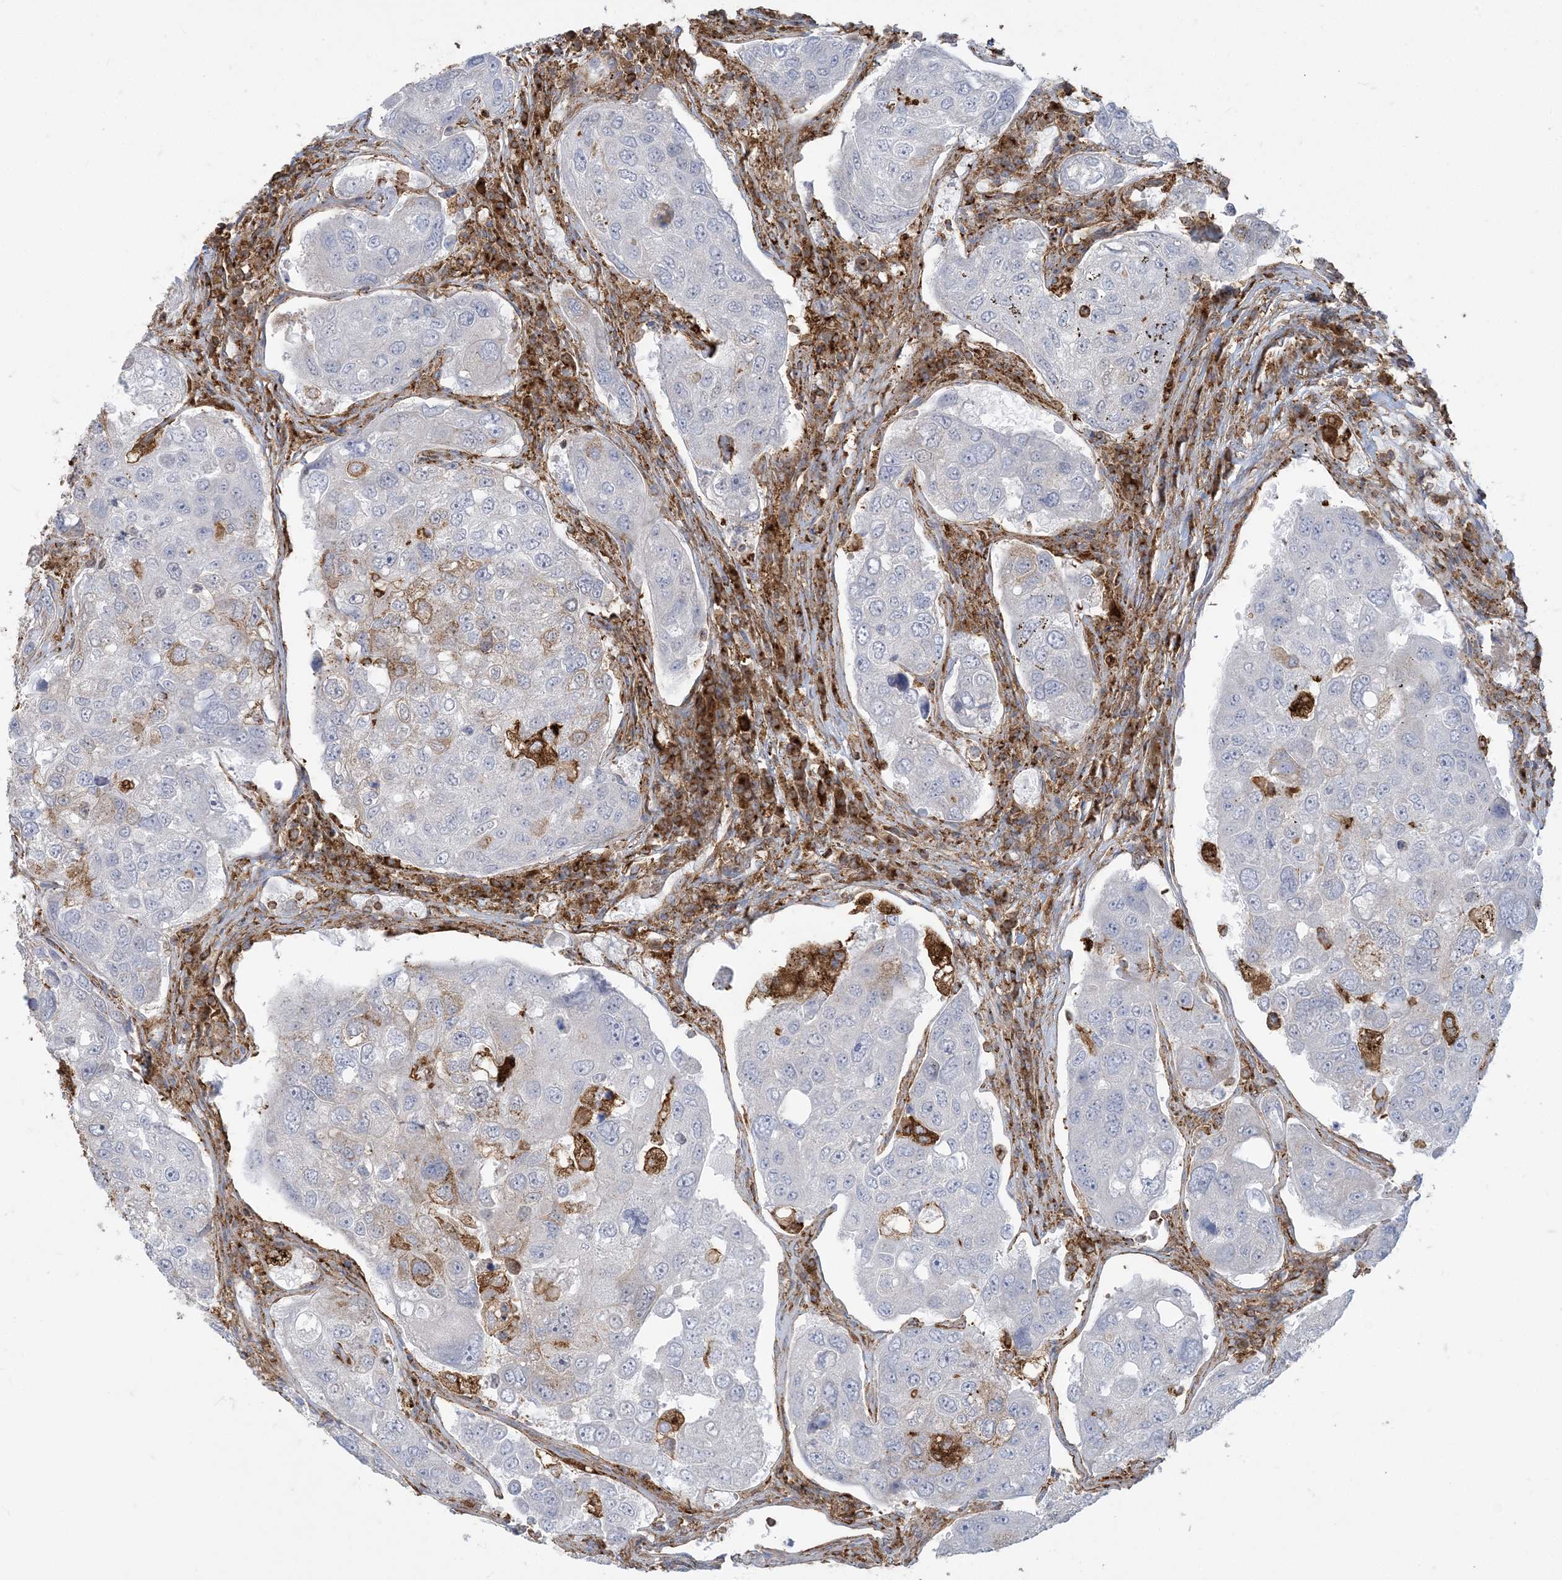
{"staining": {"intensity": "moderate", "quantity": "<25%", "location": "cytoplasmic/membranous"}, "tissue": "urothelial cancer", "cell_type": "Tumor cells", "image_type": "cancer", "snomed": [{"axis": "morphology", "description": "Urothelial carcinoma, High grade"}, {"axis": "topography", "description": "Lymph node"}, {"axis": "topography", "description": "Urinary bladder"}], "caption": "This is a histology image of immunohistochemistry staining of urothelial carcinoma (high-grade), which shows moderate expression in the cytoplasmic/membranous of tumor cells.", "gene": "DERL3", "patient": {"sex": "male", "age": 51}}